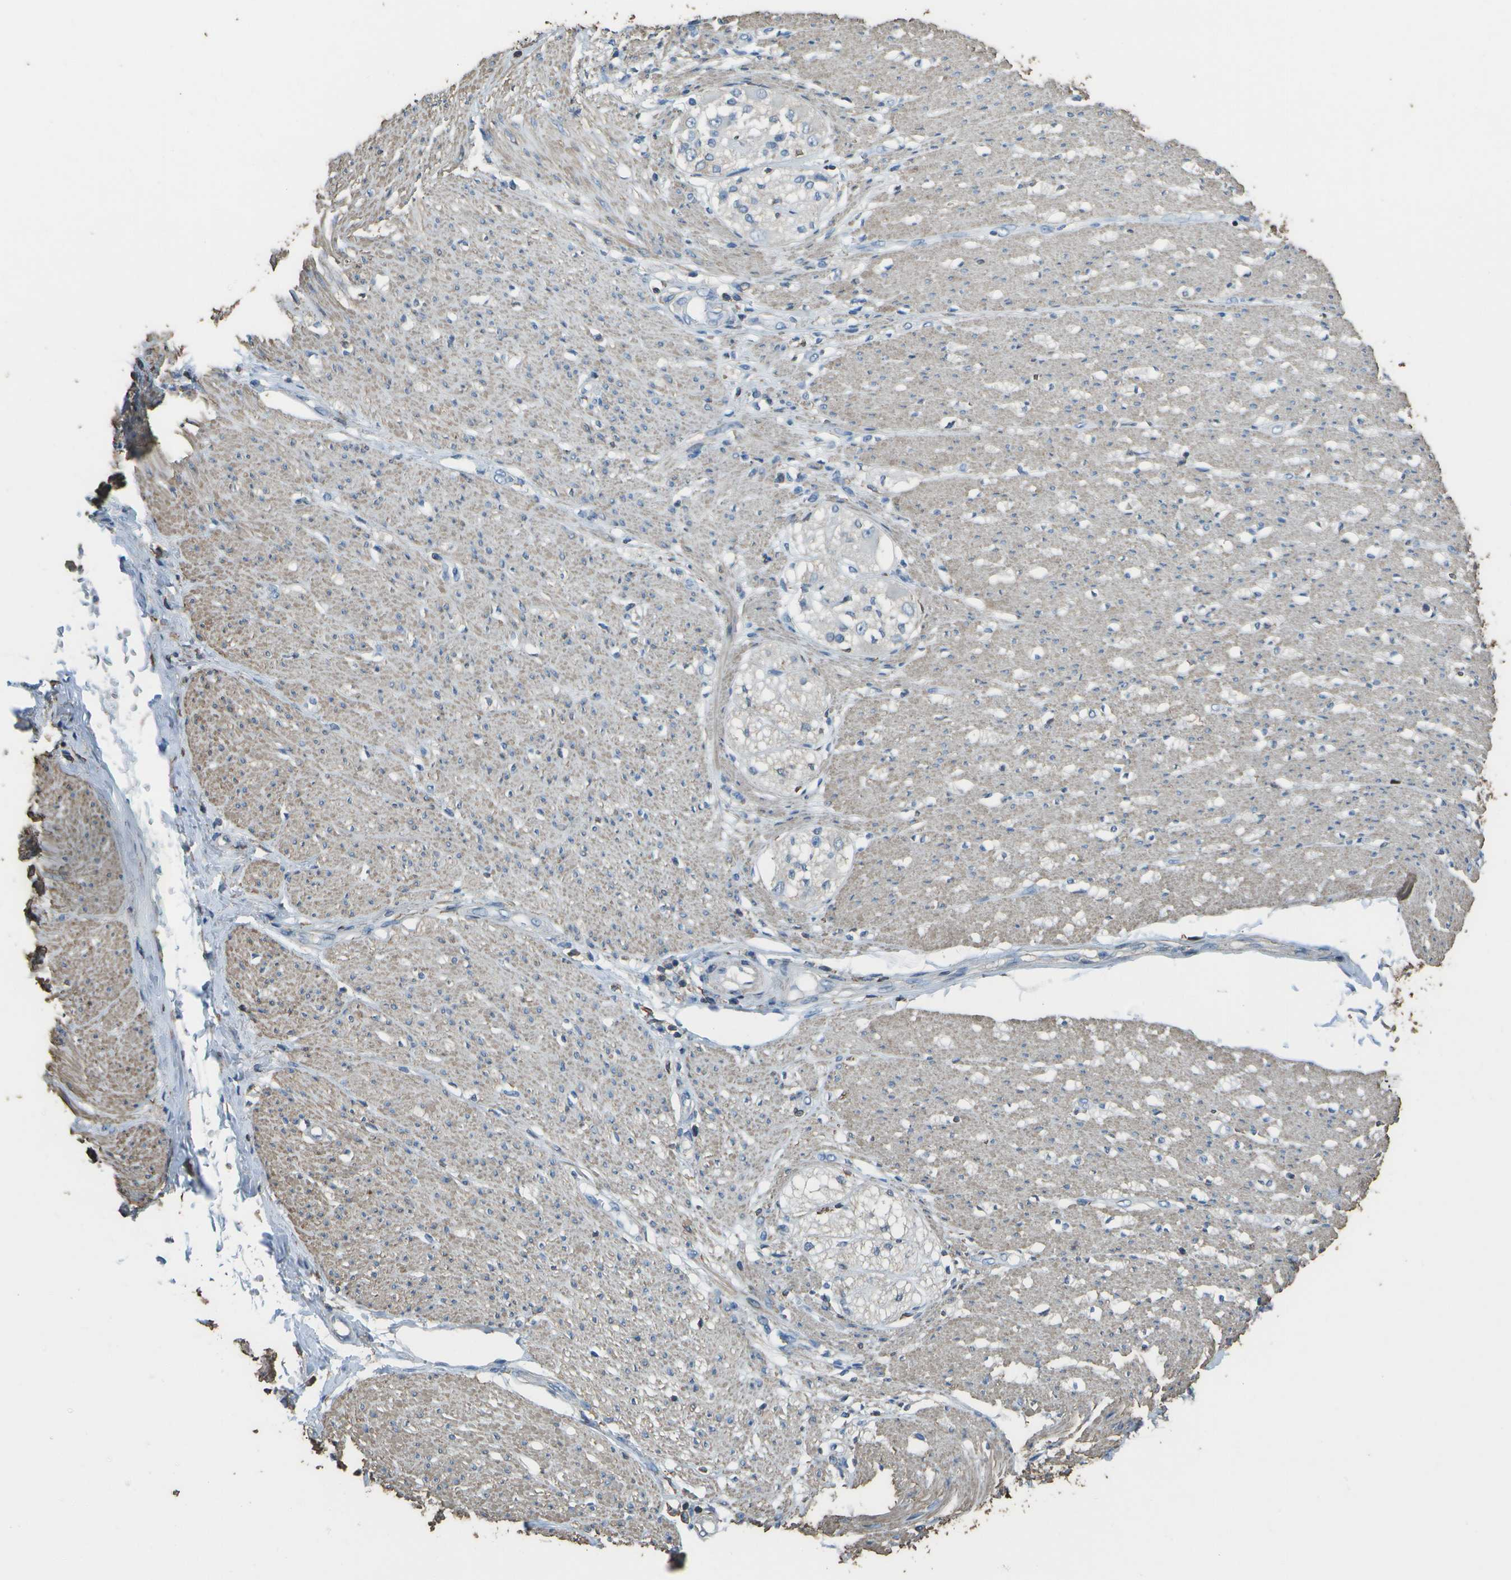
{"staining": {"intensity": "weak", "quantity": "25%-75%", "location": "cytoplasmic/membranous"}, "tissue": "adipose tissue", "cell_type": "Adipocytes", "image_type": "normal", "snomed": [{"axis": "morphology", "description": "Normal tissue, NOS"}, {"axis": "morphology", "description": "Adenocarcinoma, NOS"}, {"axis": "topography", "description": "Colon"}, {"axis": "topography", "description": "Peripheral nerve tissue"}], "caption": "This is an image of immunohistochemistry (IHC) staining of normal adipose tissue, which shows weak staining in the cytoplasmic/membranous of adipocytes.", "gene": "CYP4F11", "patient": {"sex": "male", "age": 14}}